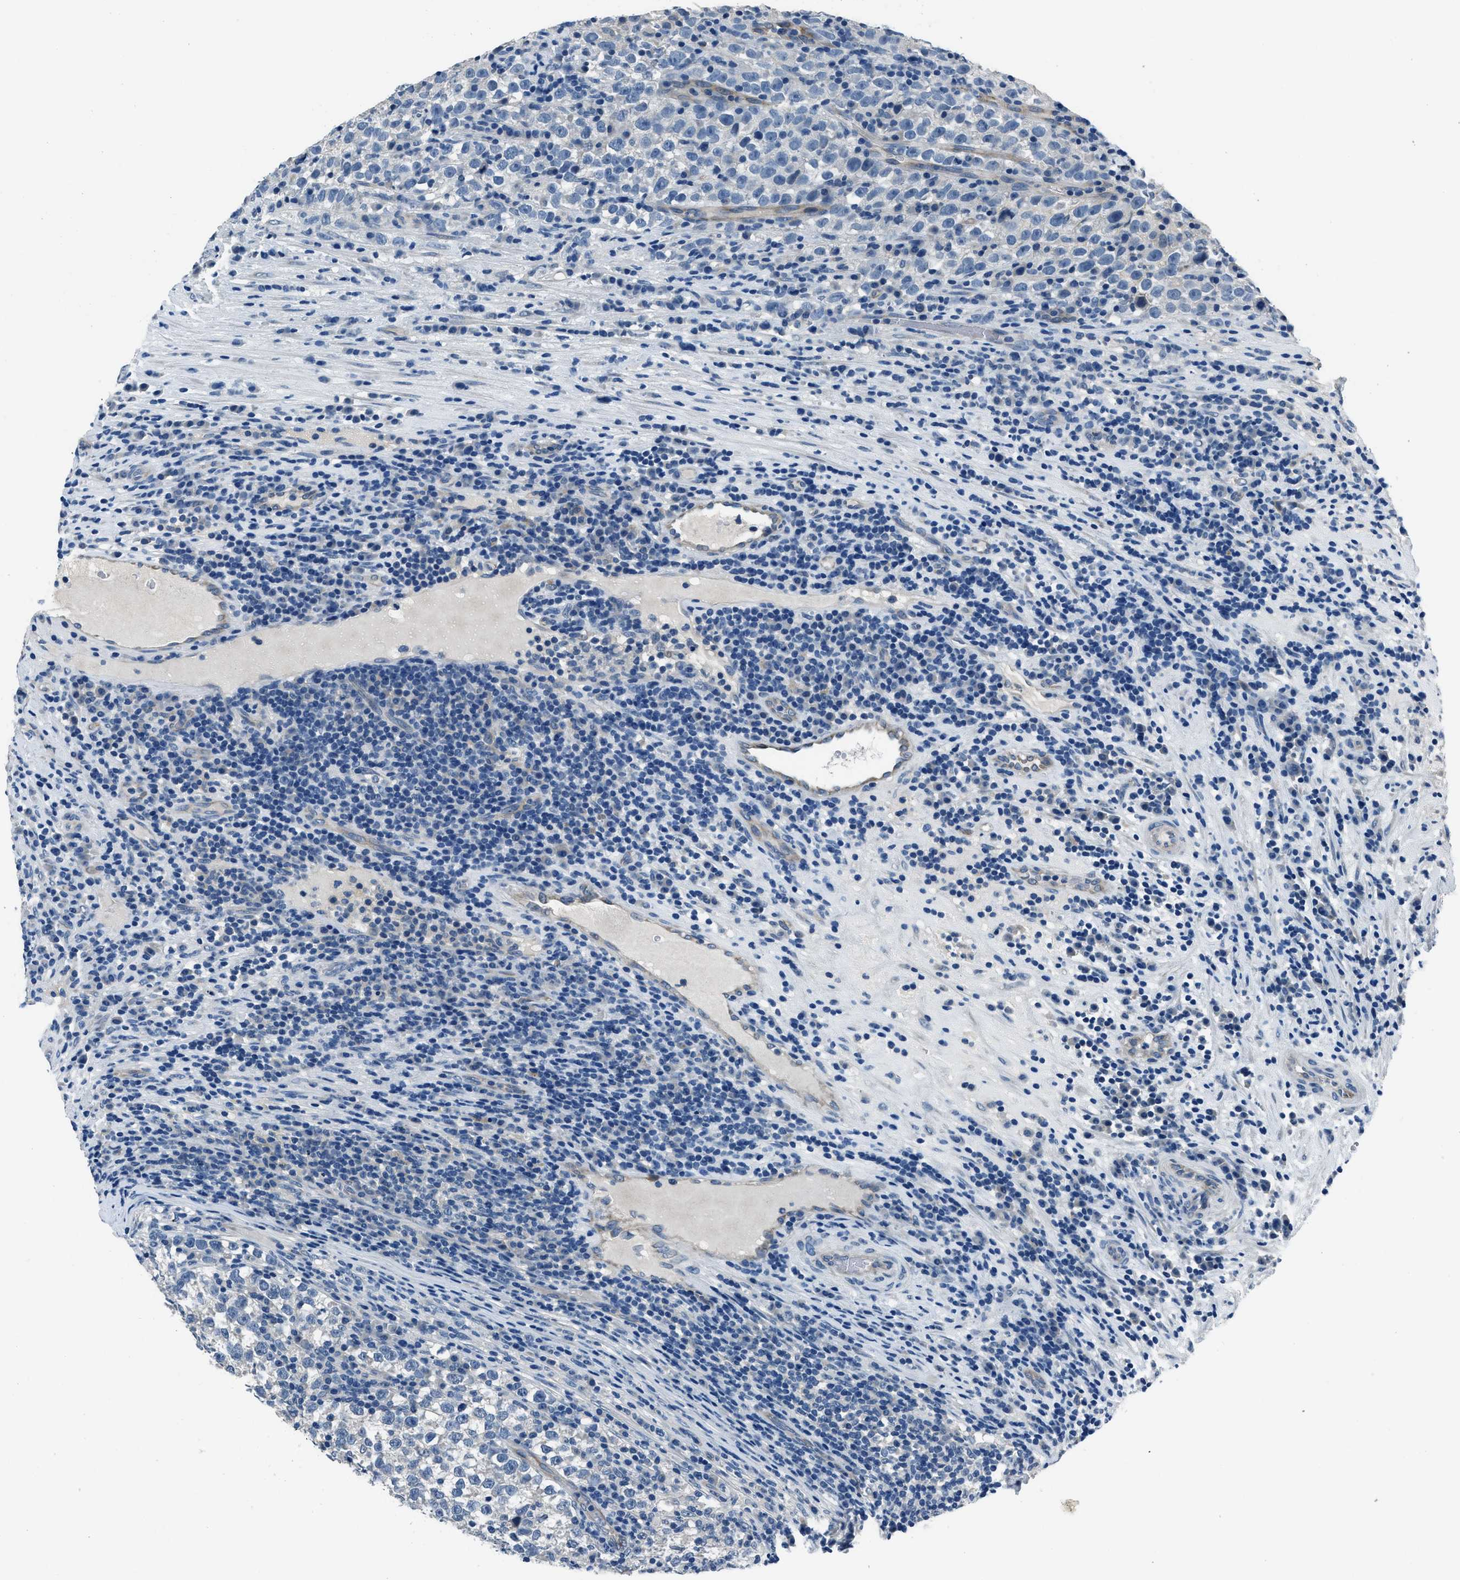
{"staining": {"intensity": "negative", "quantity": "none", "location": "none"}, "tissue": "testis cancer", "cell_type": "Tumor cells", "image_type": "cancer", "snomed": [{"axis": "morphology", "description": "Normal tissue, NOS"}, {"axis": "morphology", "description": "Seminoma, NOS"}, {"axis": "topography", "description": "Testis"}], "caption": "Protein analysis of testis cancer (seminoma) displays no significant positivity in tumor cells.", "gene": "GJA3", "patient": {"sex": "male", "age": 43}}